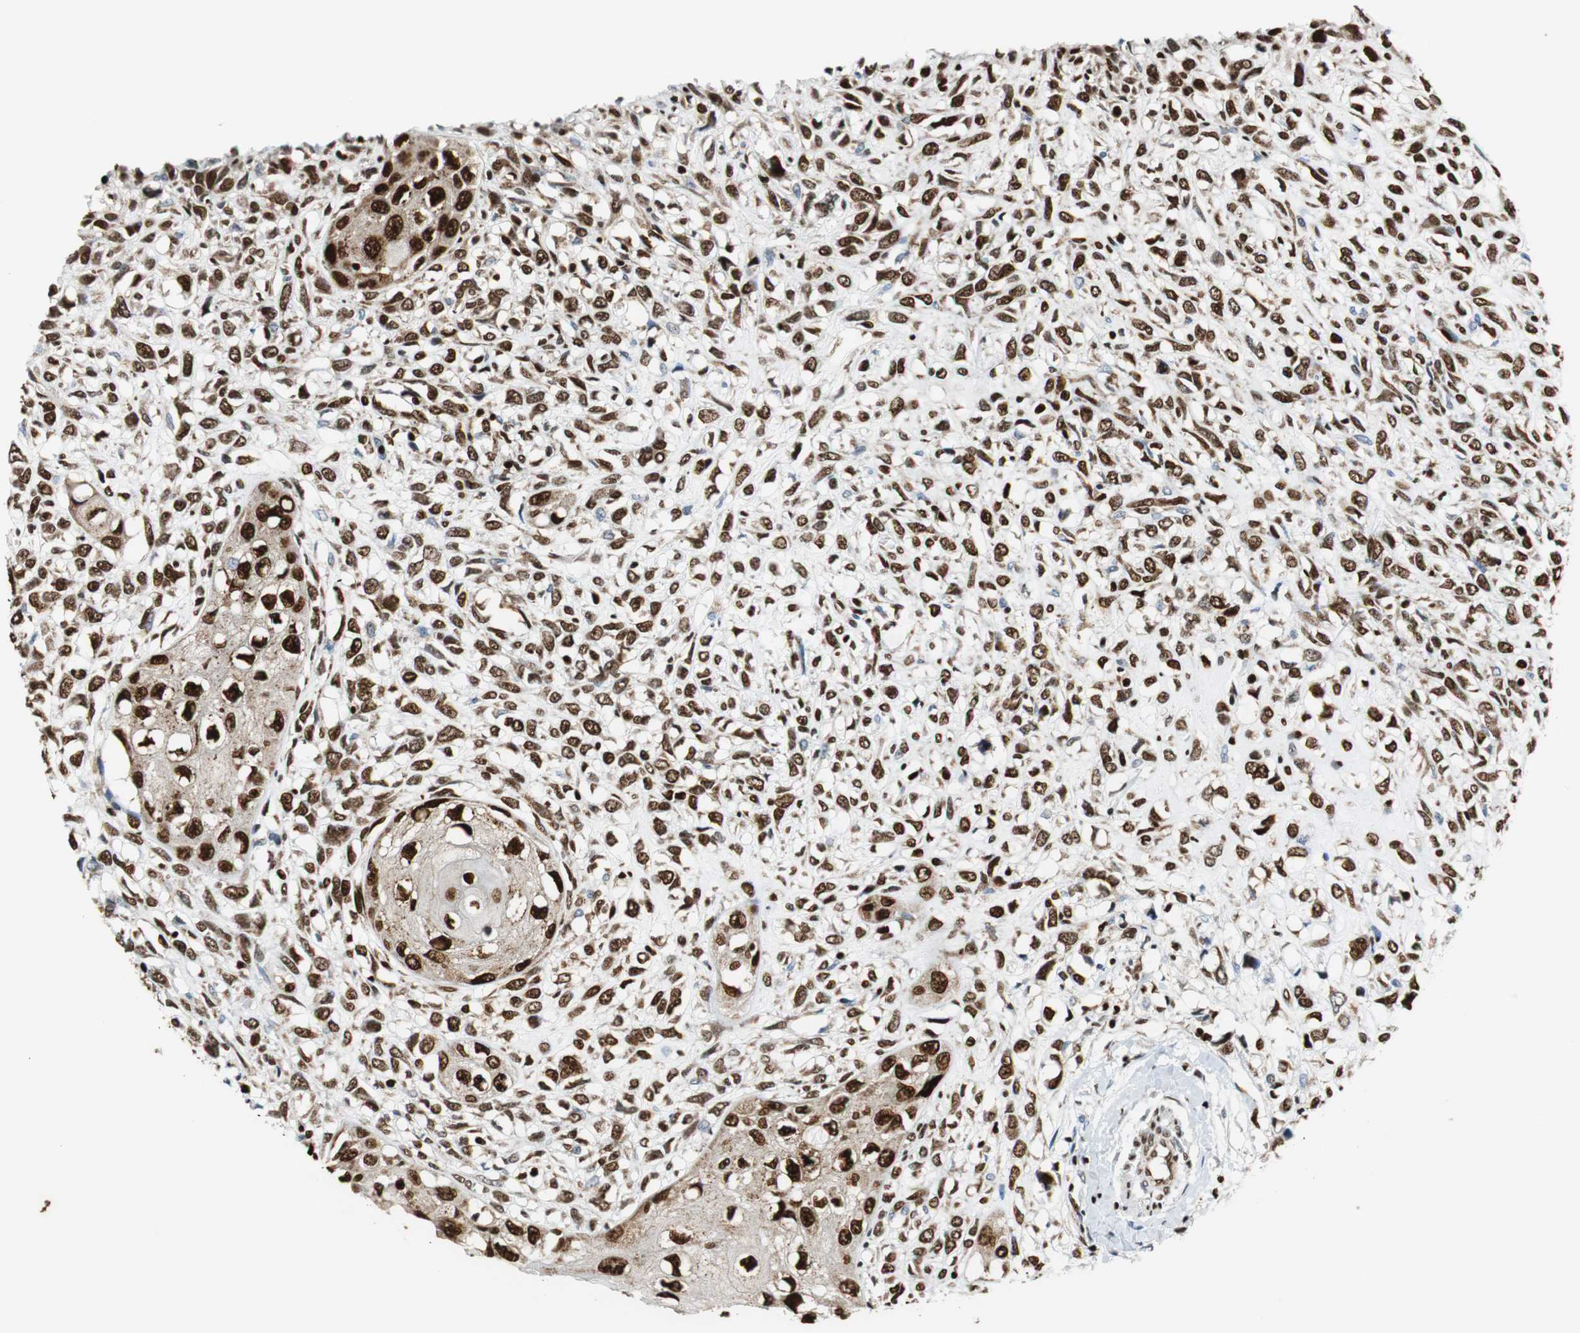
{"staining": {"intensity": "strong", "quantity": ">75%", "location": "nuclear"}, "tissue": "head and neck cancer", "cell_type": "Tumor cells", "image_type": "cancer", "snomed": [{"axis": "morphology", "description": "Necrosis, NOS"}, {"axis": "morphology", "description": "Neoplasm, malignant, NOS"}, {"axis": "topography", "description": "Salivary gland"}, {"axis": "topography", "description": "Head-Neck"}], "caption": "Immunohistochemistry of head and neck cancer shows high levels of strong nuclear staining in about >75% of tumor cells.", "gene": "HDAC1", "patient": {"sex": "male", "age": 43}}